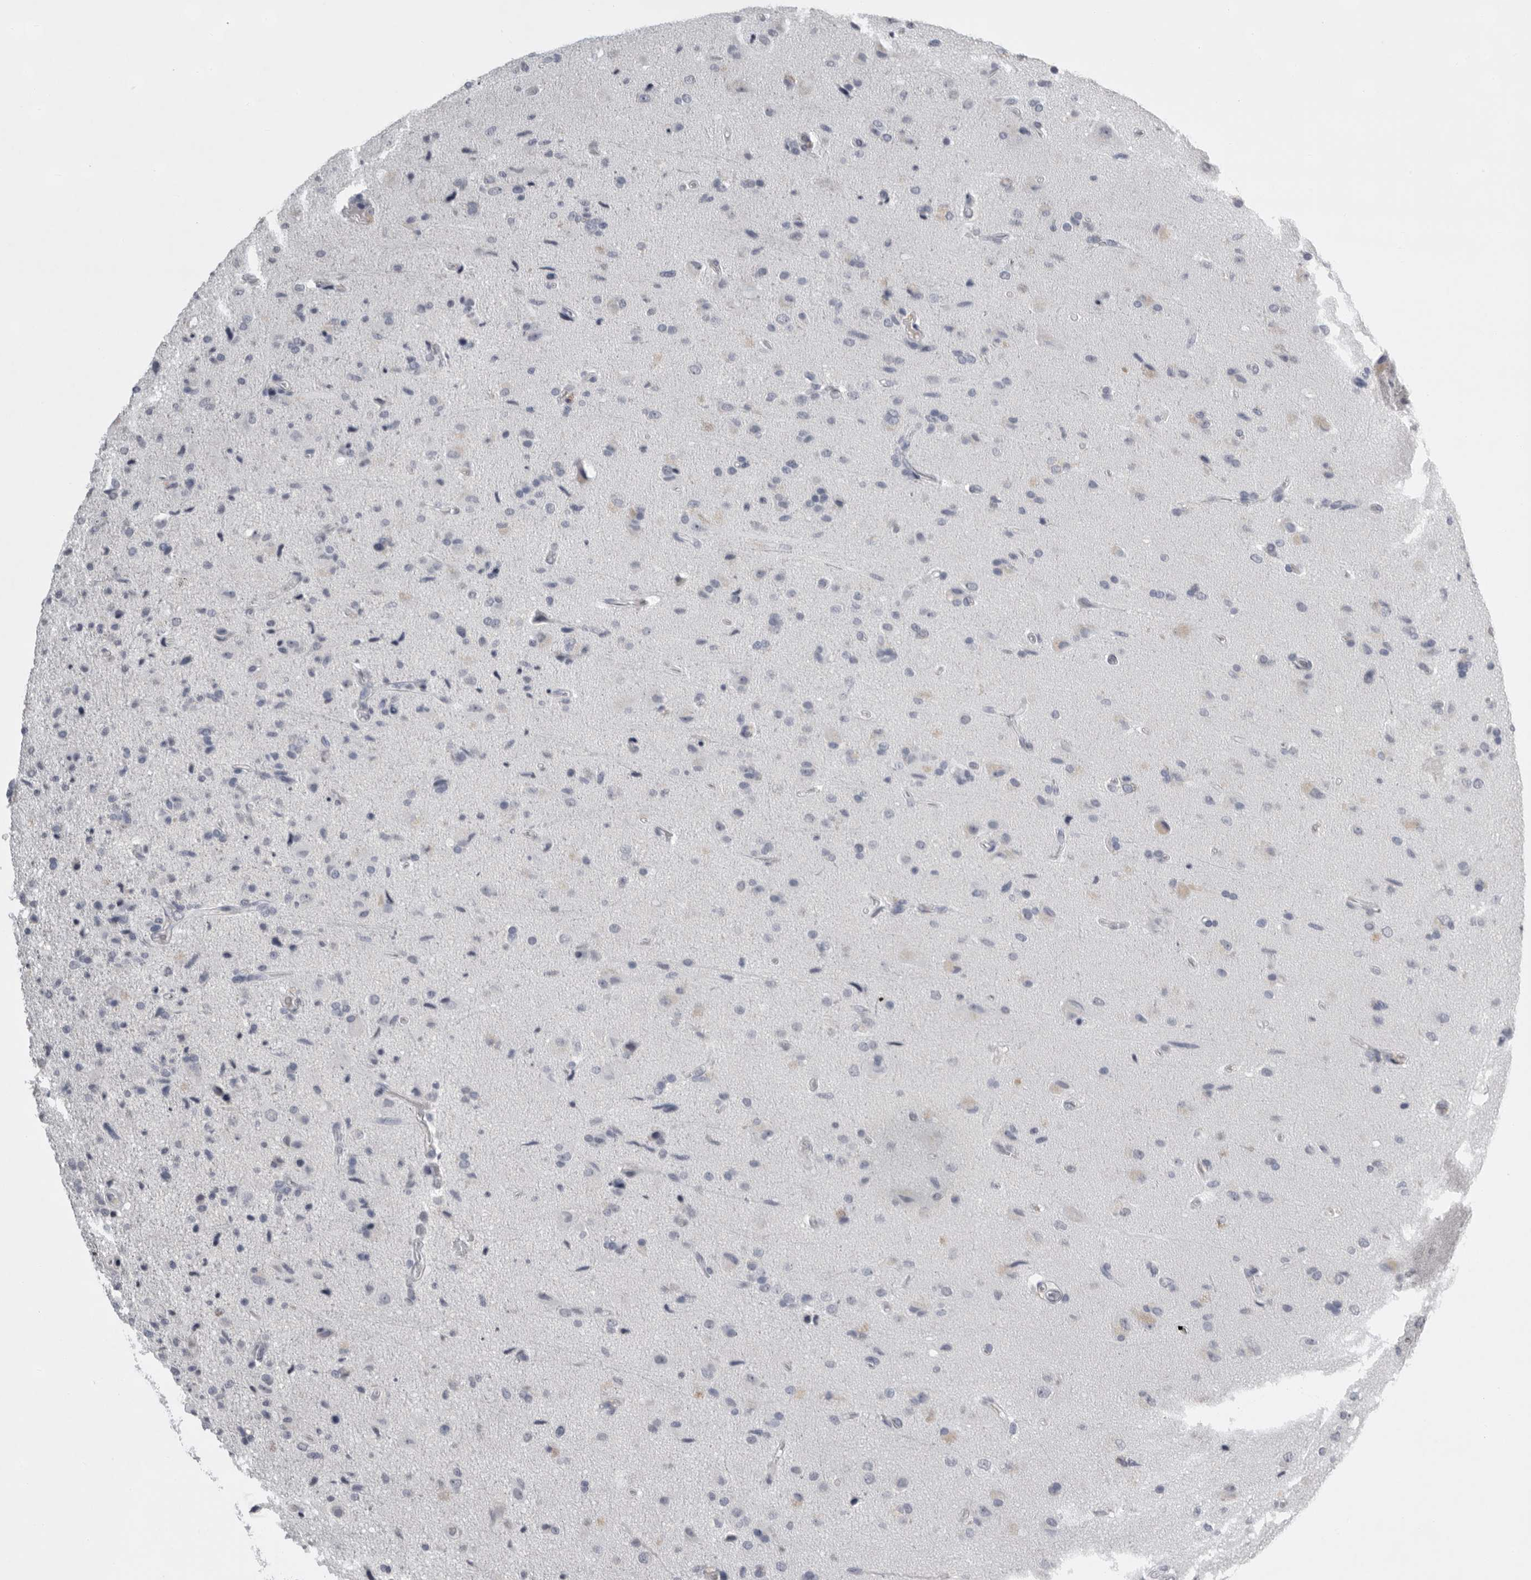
{"staining": {"intensity": "negative", "quantity": "none", "location": "none"}, "tissue": "glioma", "cell_type": "Tumor cells", "image_type": "cancer", "snomed": [{"axis": "morphology", "description": "Glioma, malignant, High grade"}, {"axis": "topography", "description": "Brain"}], "caption": "Immunohistochemistry (IHC) of high-grade glioma (malignant) displays no positivity in tumor cells. The staining is performed using DAB (3,3'-diaminobenzidine) brown chromogen with nuclei counter-stained in using hematoxylin.", "gene": "GNLY", "patient": {"sex": "male", "age": 72}}